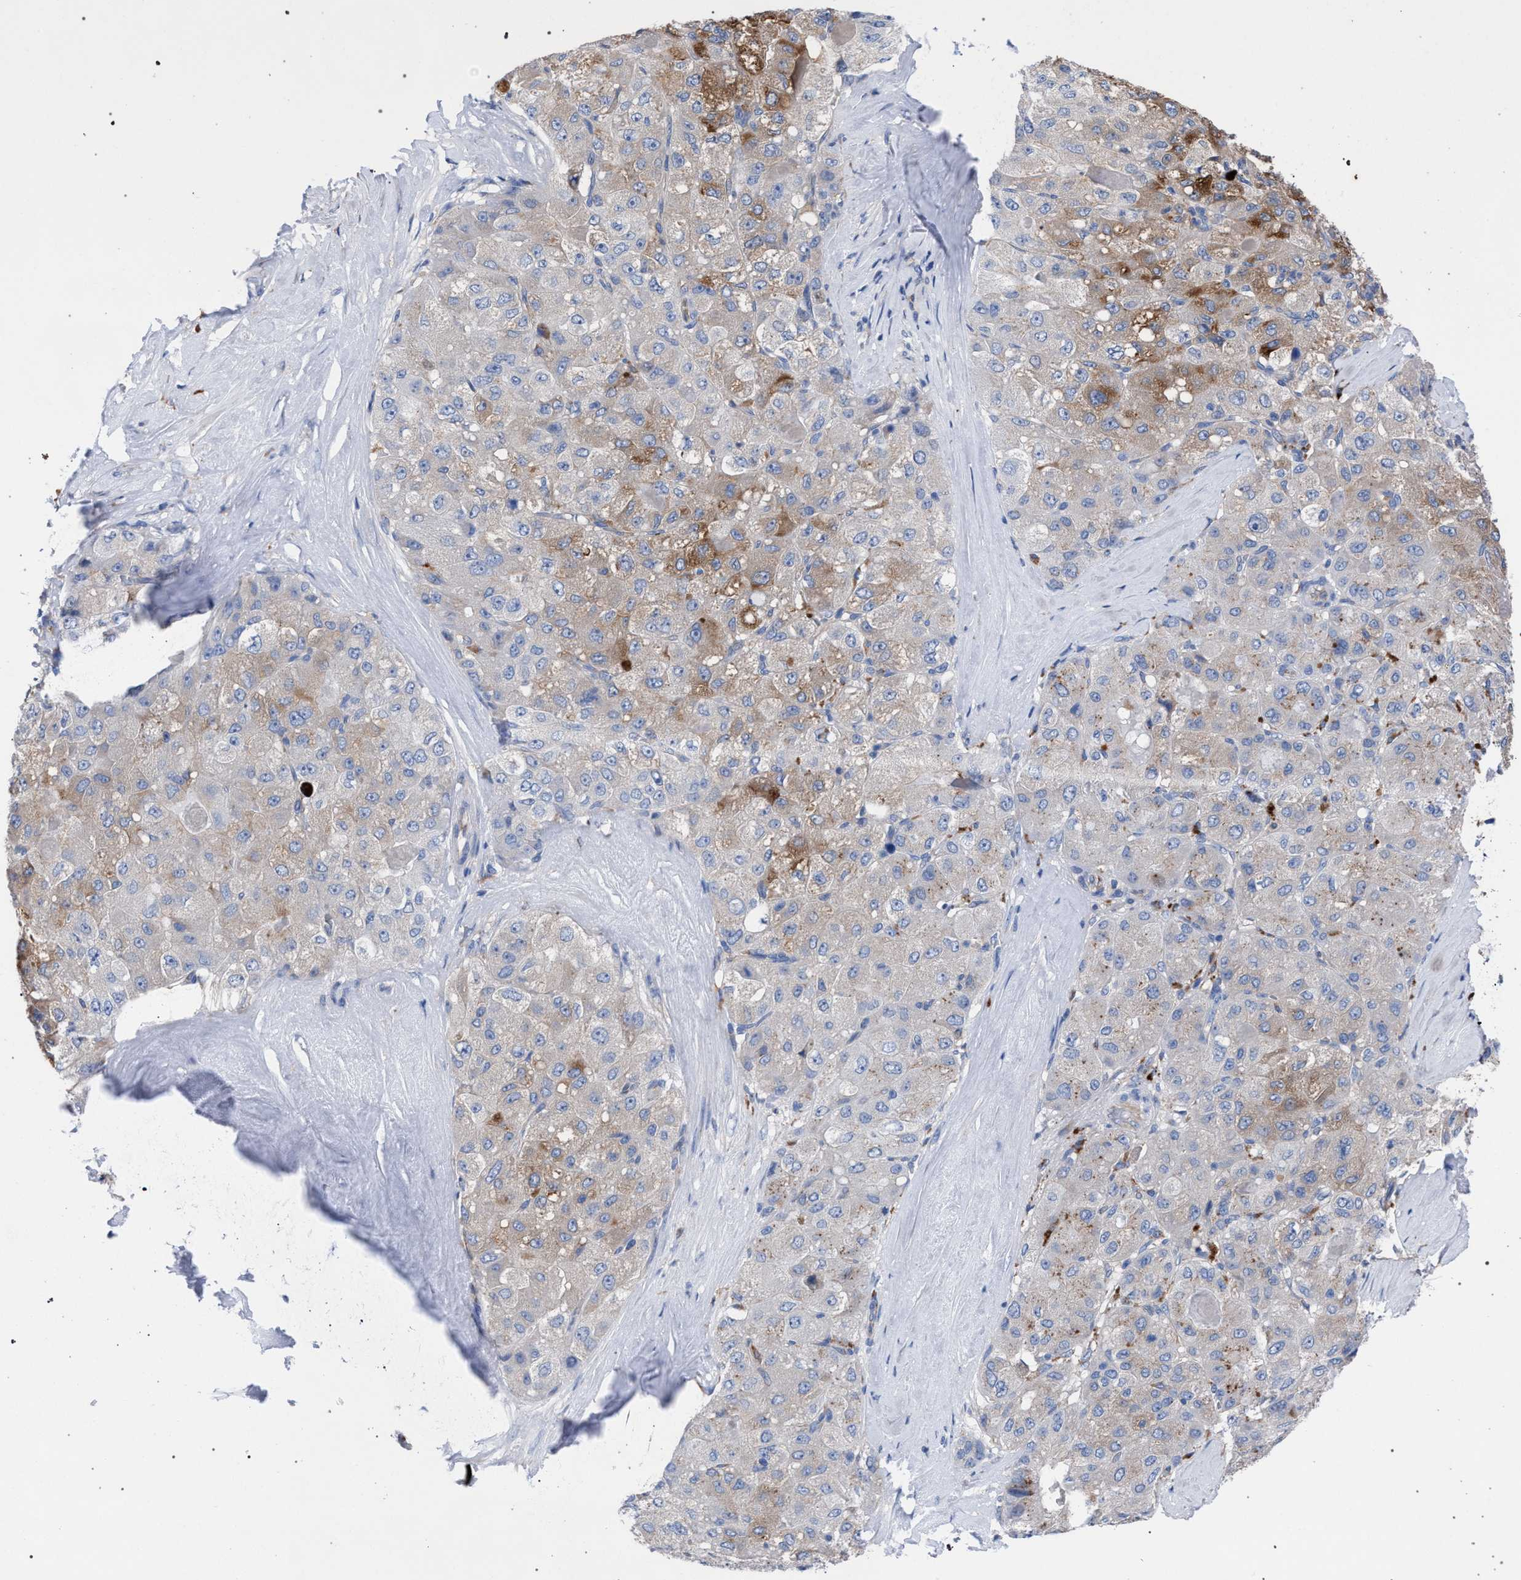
{"staining": {"intensity": "moderate", "quantity": "25%-75%", "location": "cytoplasmic/membranous"}, "tissue": "liver cancer", "cell_type": "Tumor cells", "image_type": "cancer", "snomed": [{"axis": "morphology", "description": "Carcinoma, Hepatocellular, NOS"}, {"axis": "topography", "description": "Liver"}], "caption": "Moderate cytoplasmic/membranous staining for a protein is identified in about 25%-75% of tumor cells of liver cancer using immunohistochemistry.", "gene": "GMPR", "patient": {"sex": "male", "age": 80}}